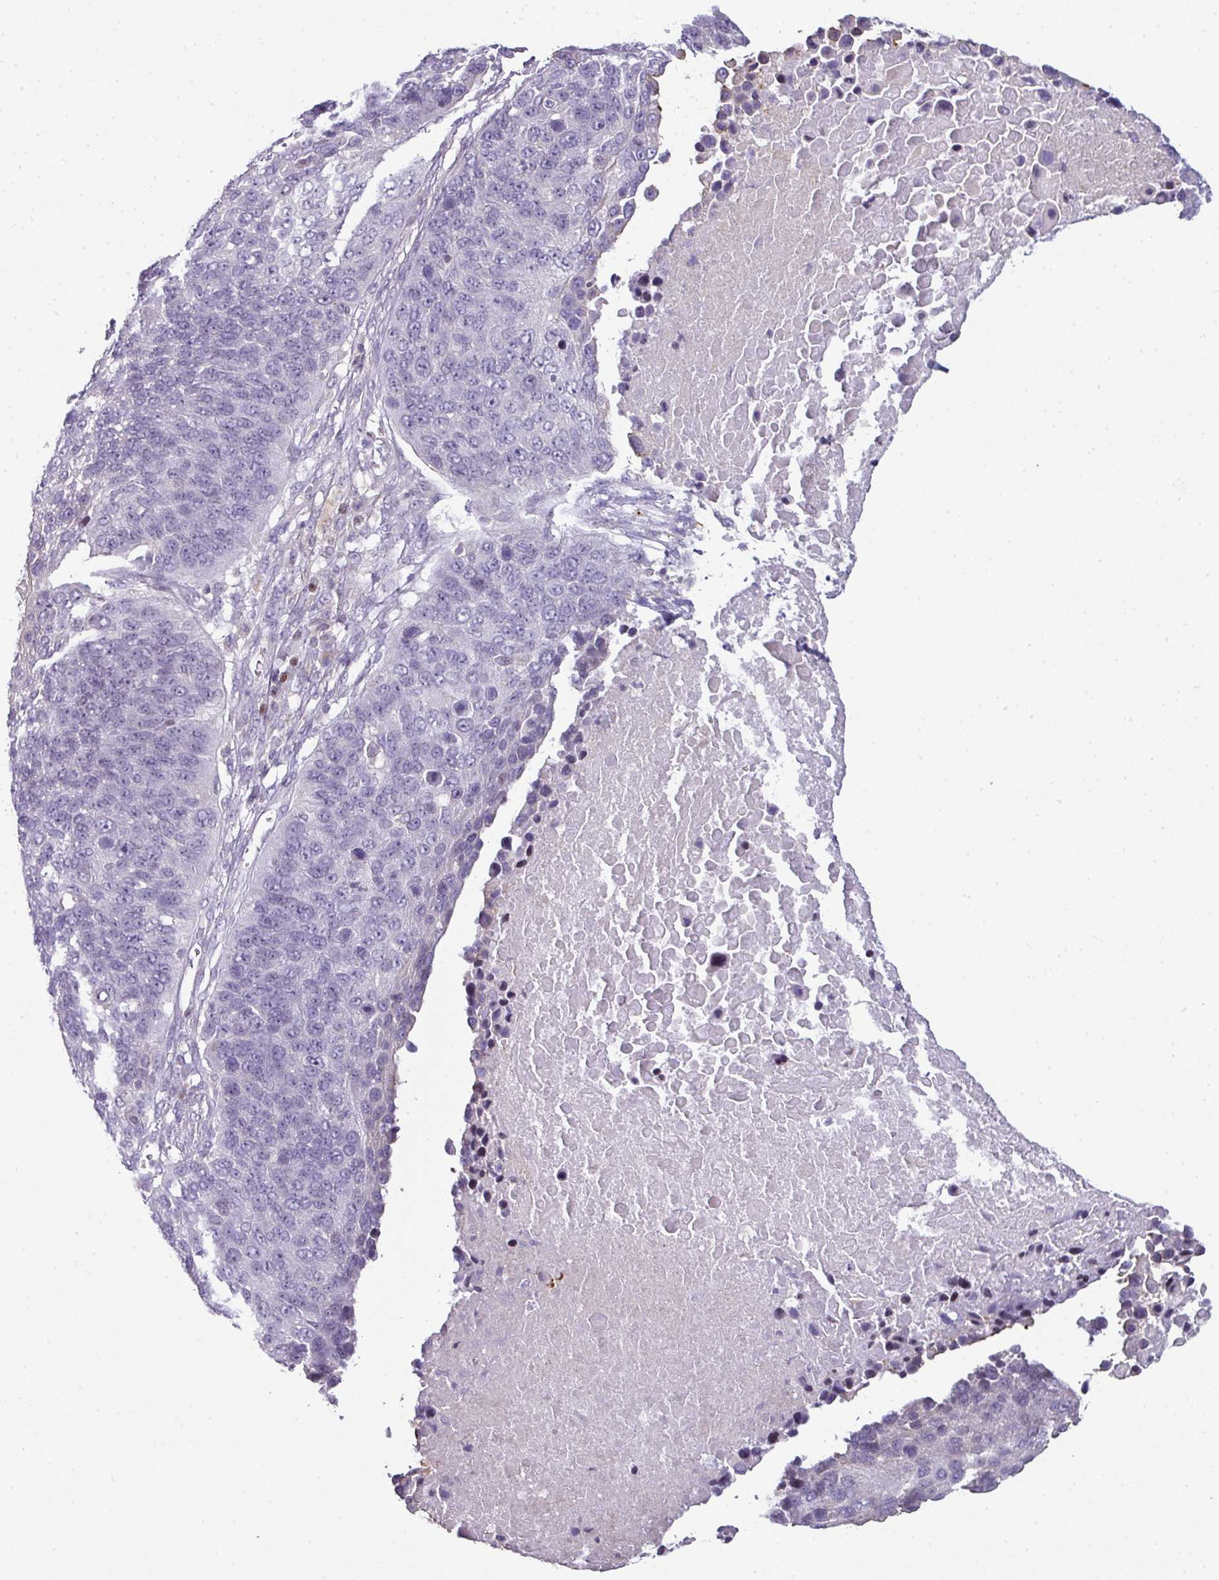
{"staining": {"intensity": "negative", "quantity": "none", "location": "none"}, "tissue": "lung cancer", "cell_type": "Tumor cells", "image_type": "cancer", "snomed": [{"axis": "morphology", "description": "Normal tissue, NOS"}, {"axis": "morphology", "description": "Squamous cell carcinoma, NOS"}, {"axis": "topography", "description": "Lymph node"}, {"axis": "topography", "description": "Lung"}], "caption": "Protein analysis of lung squamous cell carcinoma demonstrates no significant expression in tumor cells.", "gene": "STAT5A", "patient": {"sex": "male", "age": 66}}